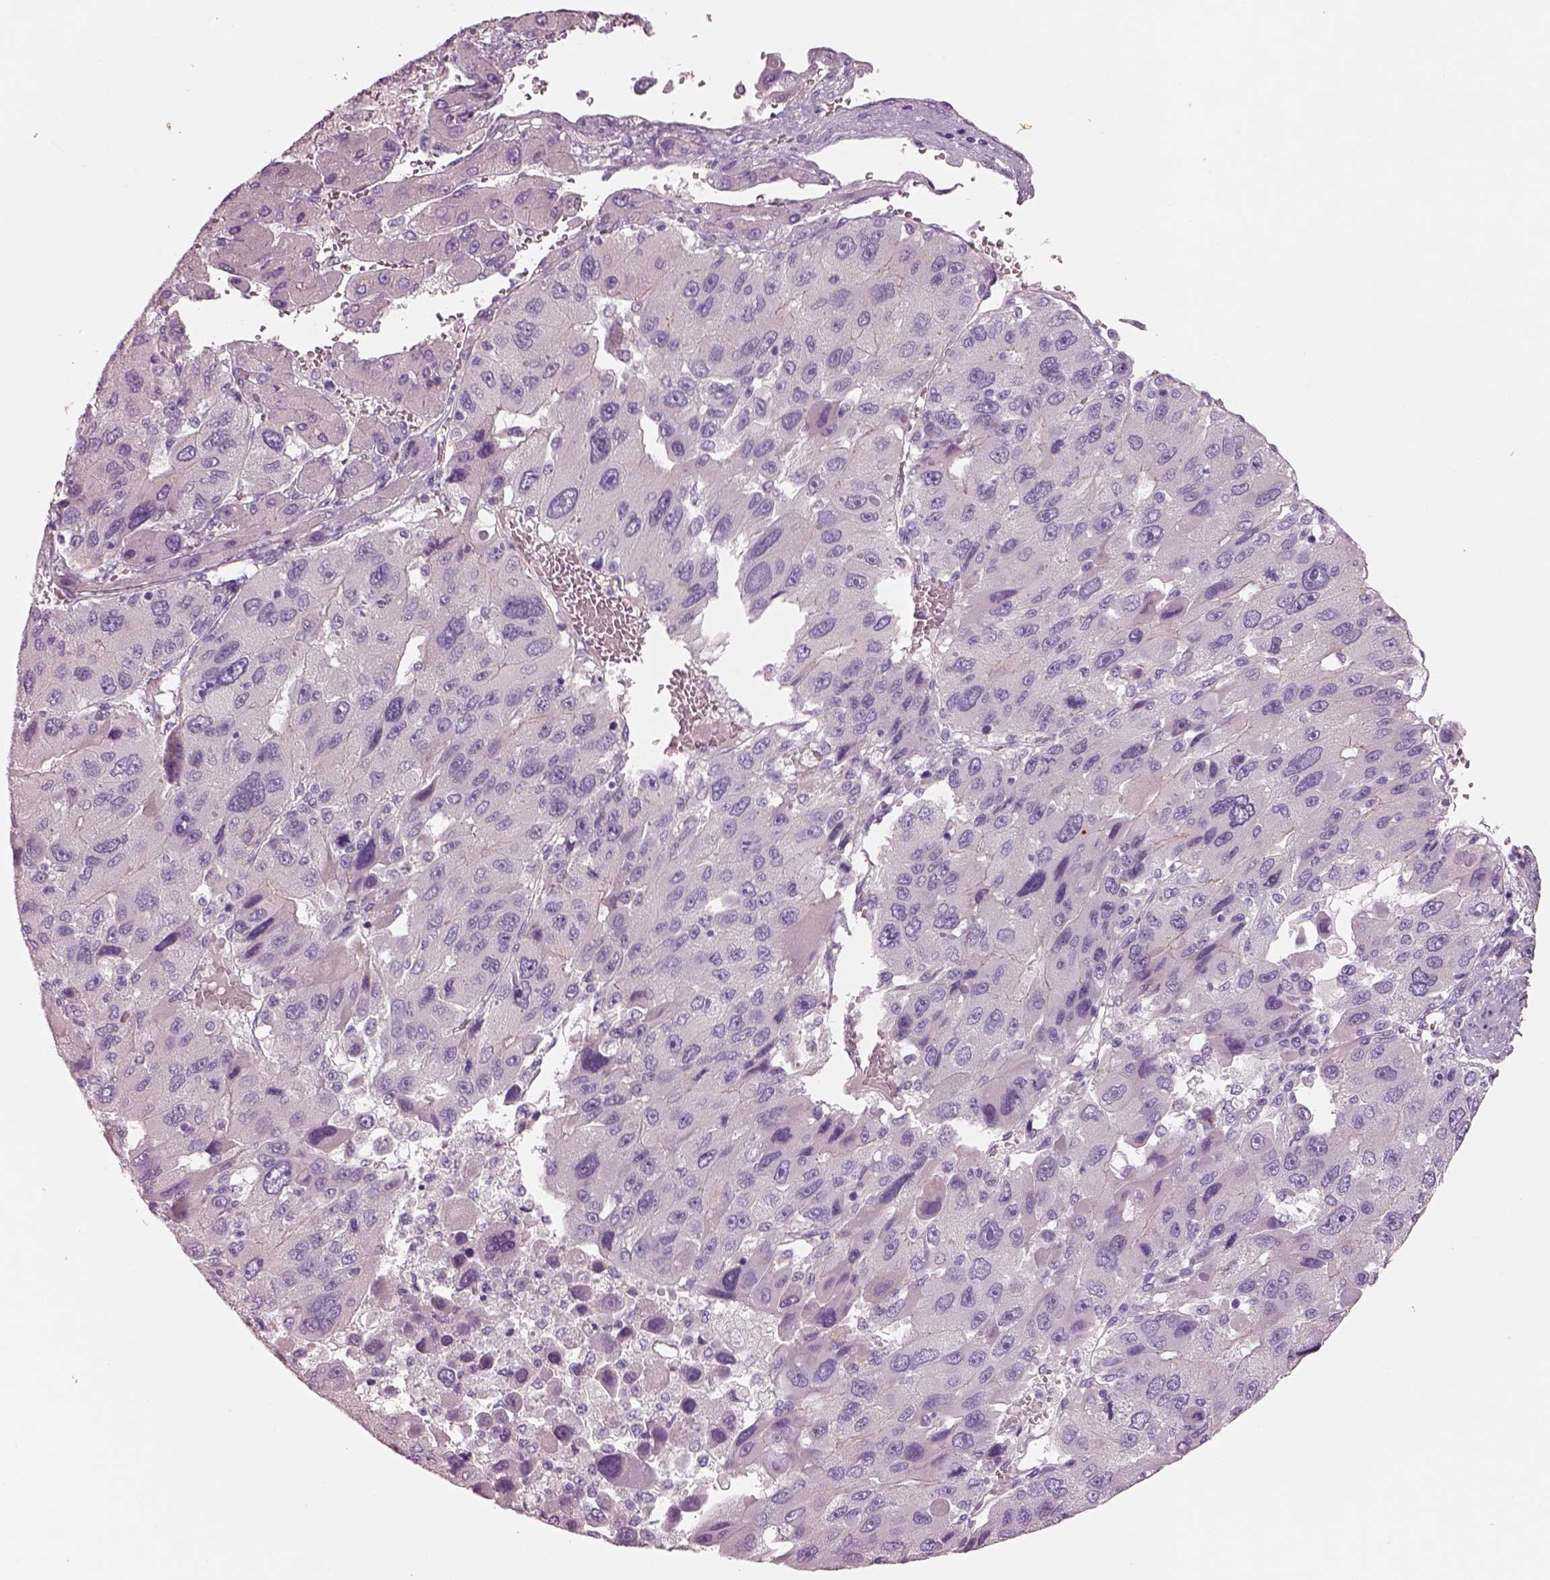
{"staining": {"intensity": "negative", "quantity": "none", "location": "none"}, "tissue": "liver cancer", "cell_type": "Tumor cells", "image_type": "cancer", "snomed": [{"axis": "morphology", "description": "Carcinoma, Hepatocellular, NOS"}, {"axis": "topography", "description": "Liver"}], "caption": "The micrograph reveals no staining of tumor cells in hepatocellular carcinoma (liver).", "gene": "IGLL1", "patient": {"sex": "female", "age": 41}}